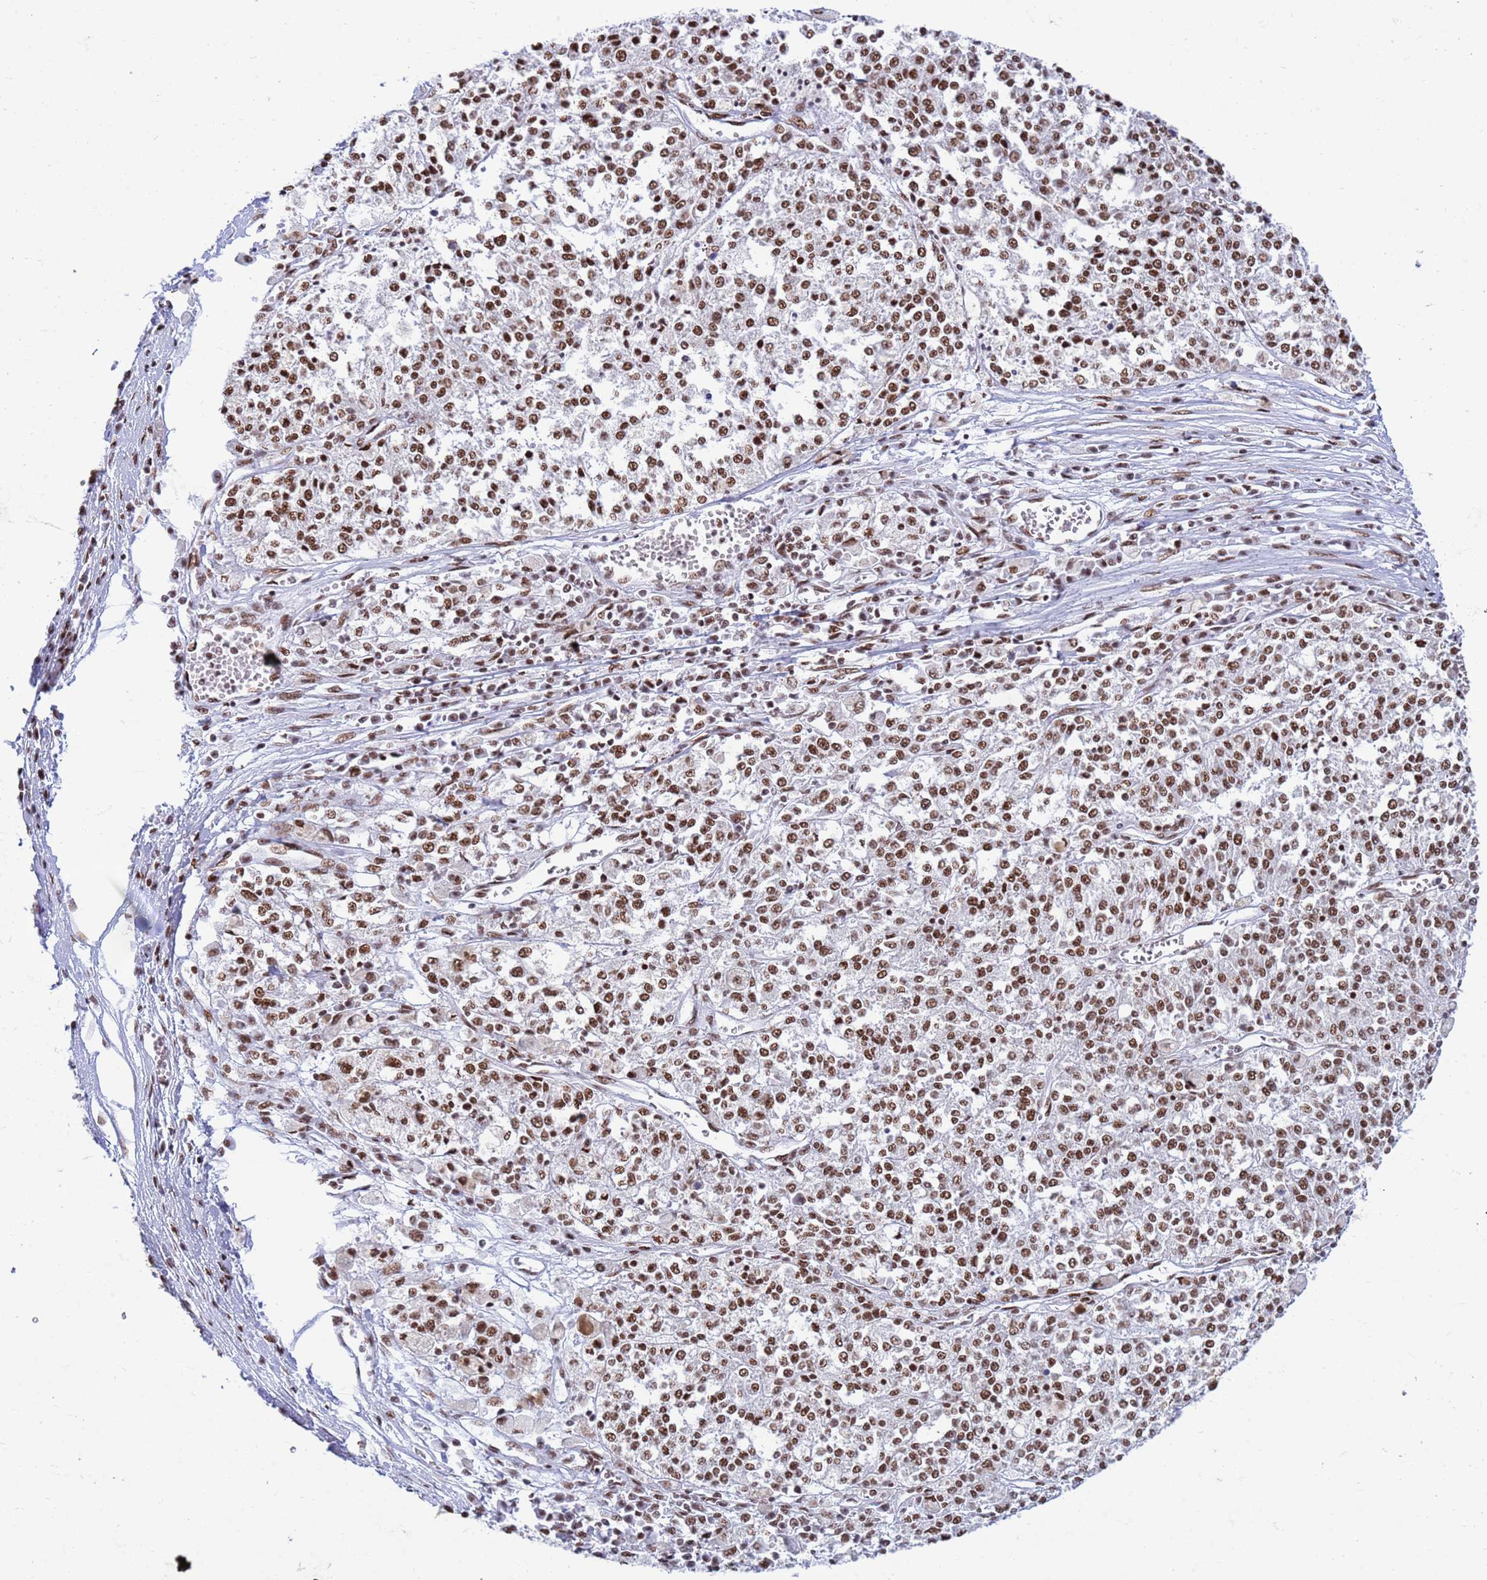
{"staining": {"intensity": "moderate", "quantity": ">75%", "location": "nuclear"}, "tissue": "melanoma", "cell_type": "Tumor cells", "image_type": "cancer", "snomed": [{"axis": "morphology", "description": "Malignant melanoma, NOS"}, {"axis": "topography", "description": "Skin"}], "caption": "Melanoma stained with IHC reveals moderate nuclear expression in approximately >75% of tumor cells. Nuclei are stained in blue.", "gene": "FAM170B", "patient": {"sex": "female", "age": 64}}